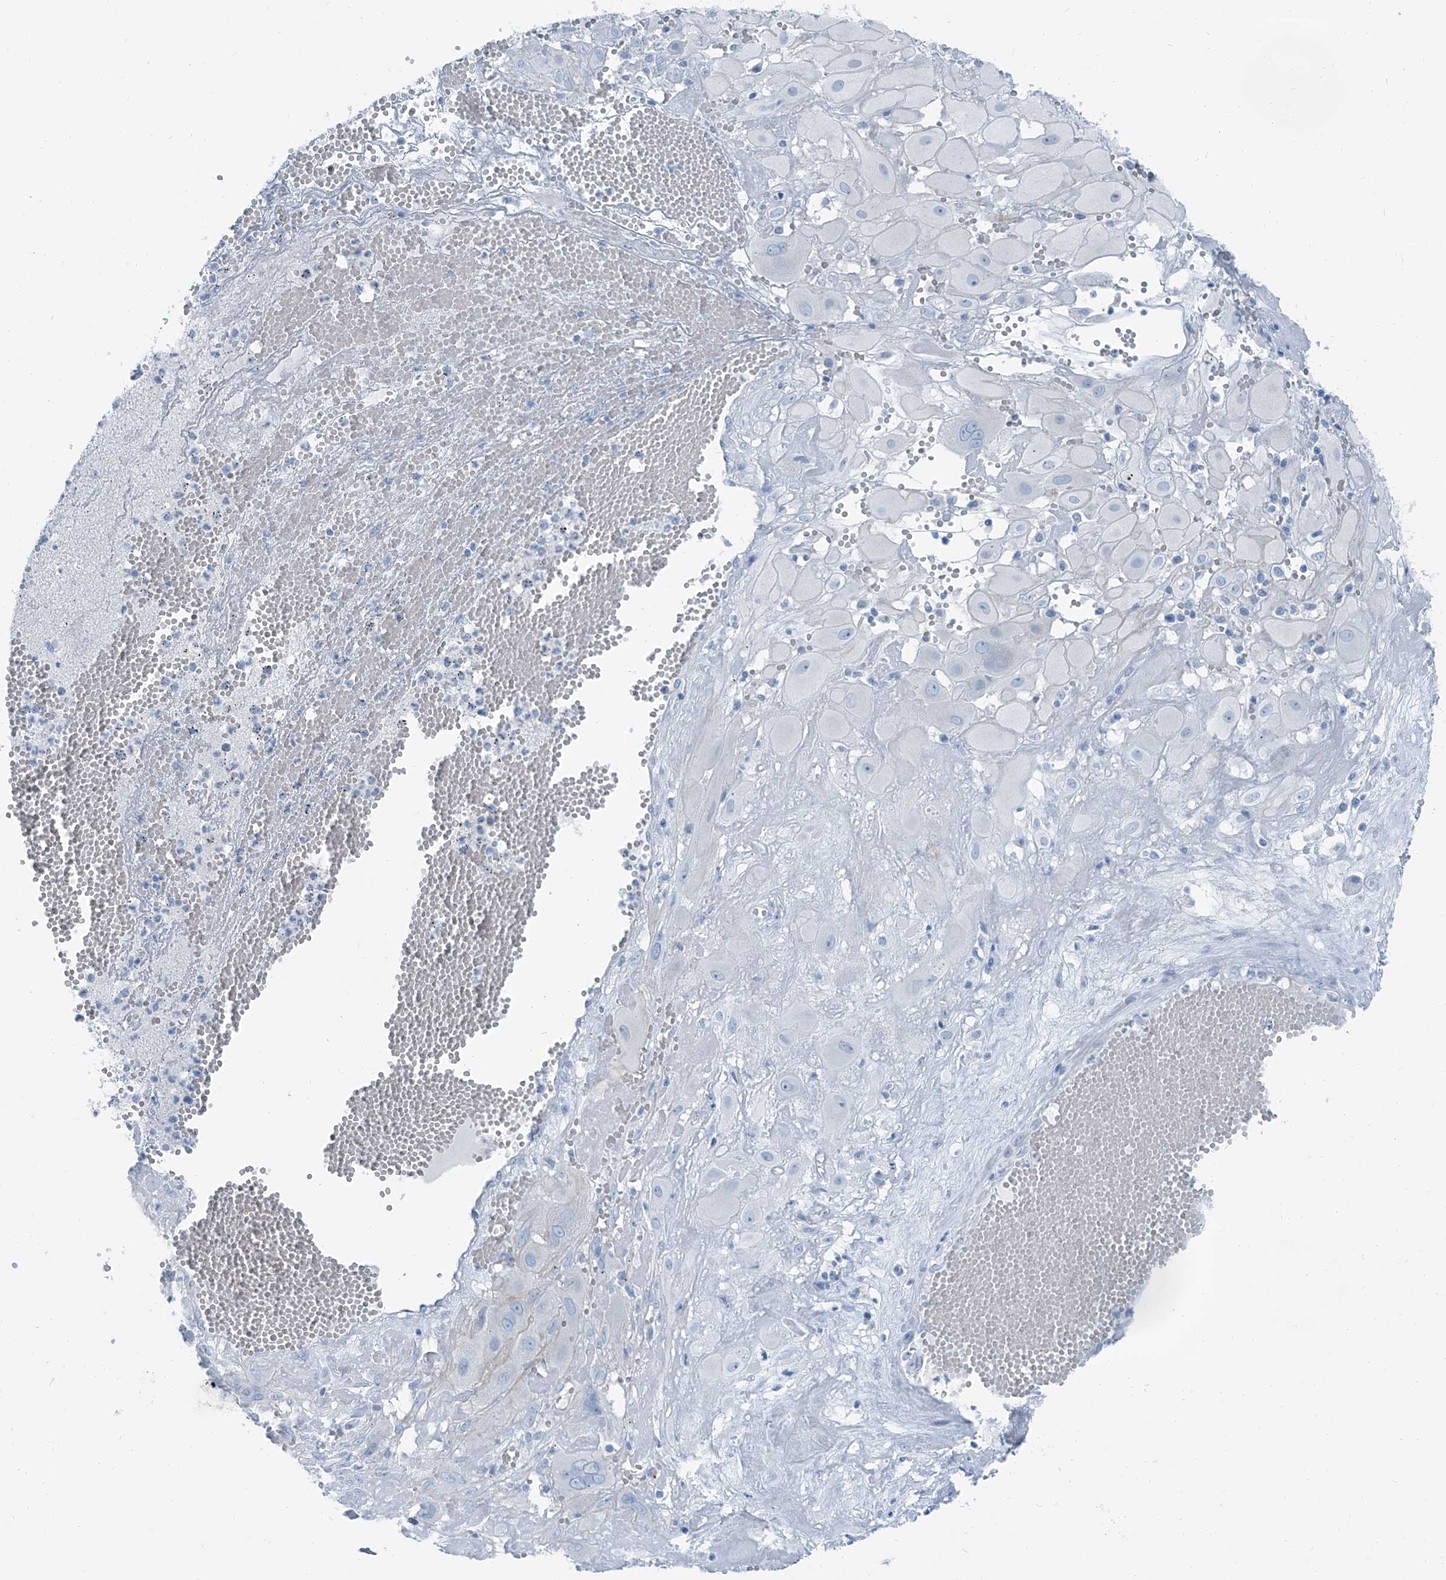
{"staining": {"intensity": "negative", "quantity": "none", "location": "none"}, "tissue": "cervical cancer", "cell_type": "Tumor cells", "image_type": "cancer", "snomed": [{"axis": "morphology", "description": "Squamous cell carcinoma, NOS"}, {"axis": "topography", "description": "Cervix"}], "caption": "Tumor cells show no significant protein positivity in squamous cell carcinoma (cervical).", "gene": "RGN", "patient": {"sex": "female", "age": 34}}